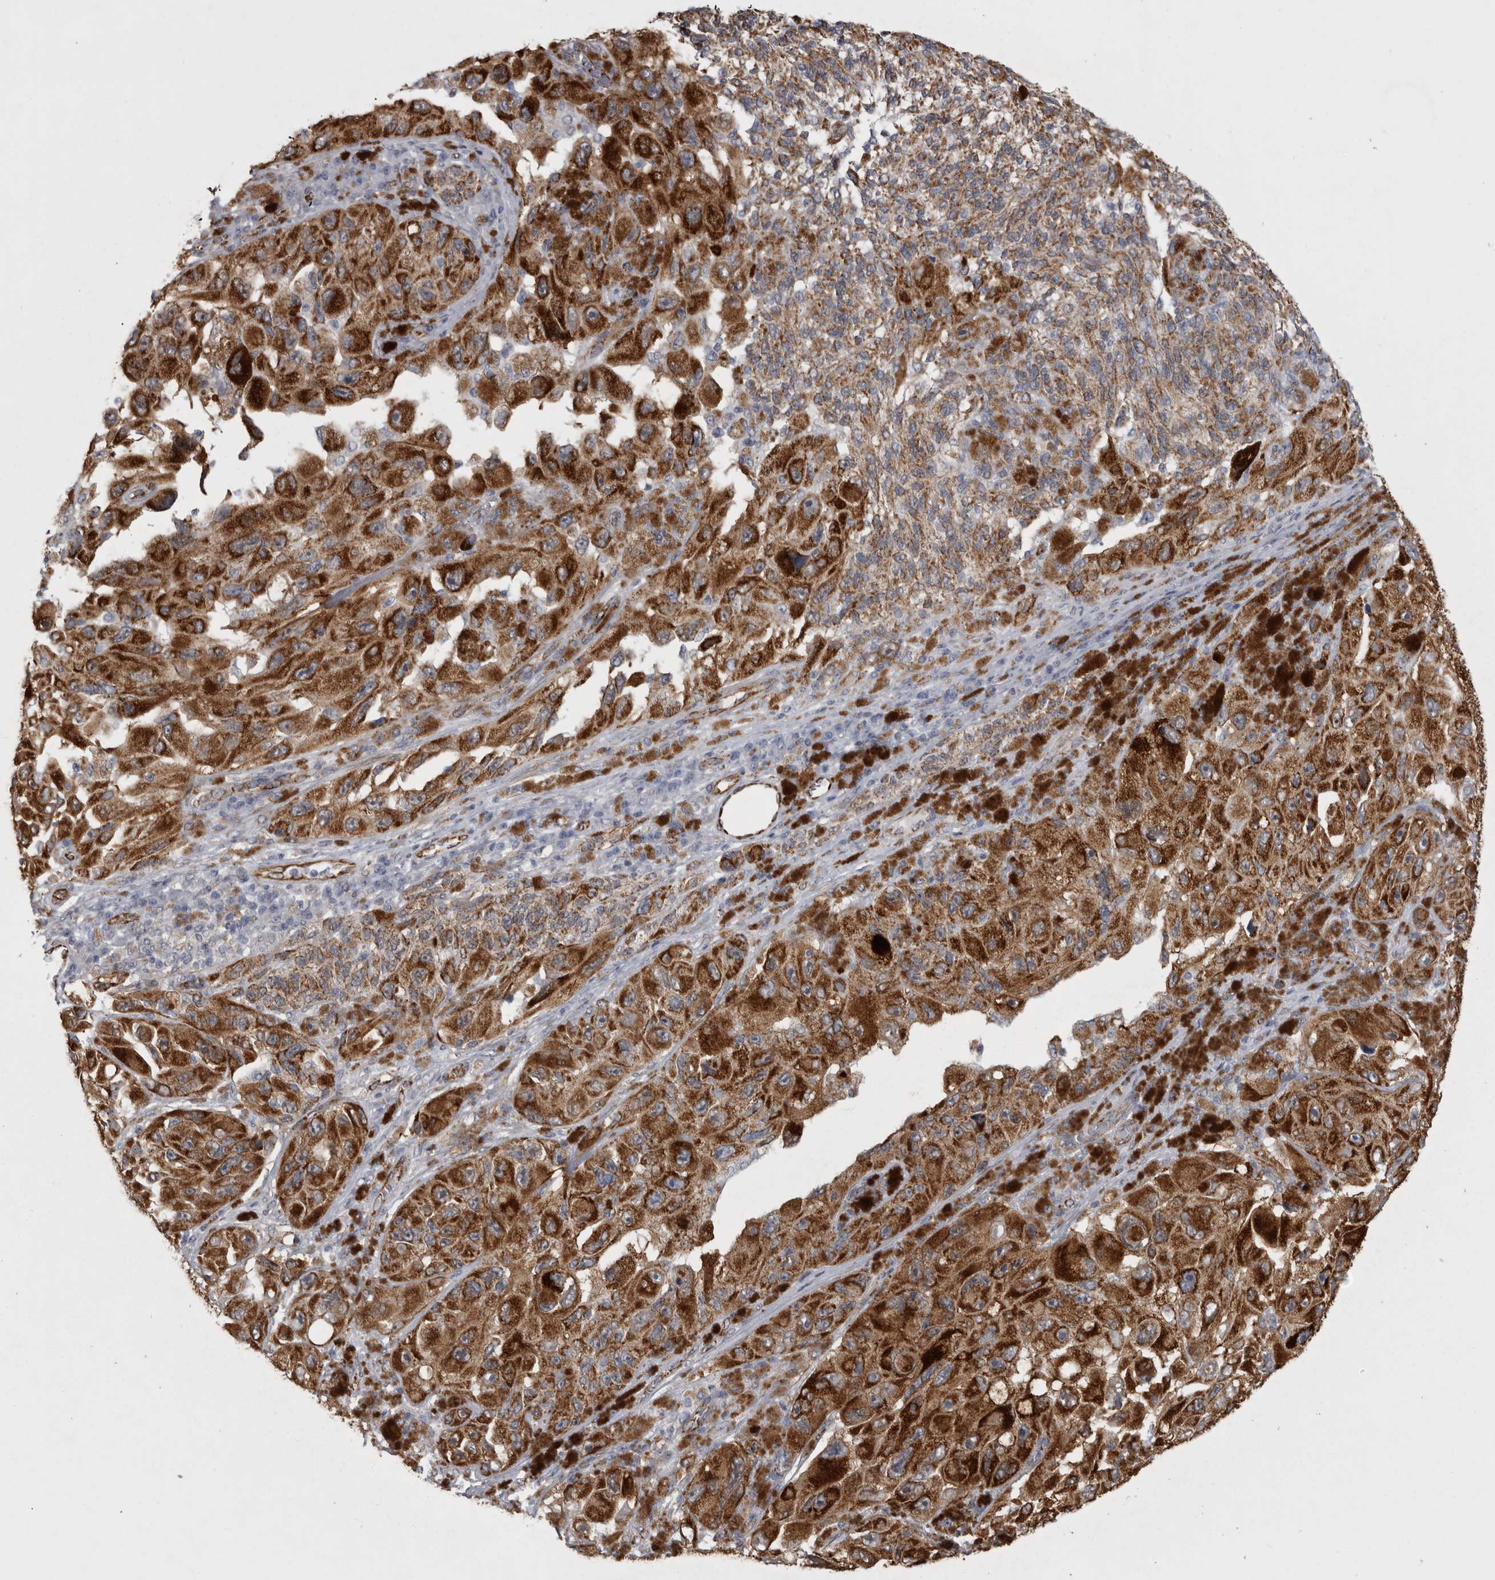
{"staining": {"intensity": "moderate", "quantity": ">75%", "location": "cytoplasmic/membranous"}, "tissue": "melanoma", "cell_type": "Tumor cells", "image_type": "cancer", "snomed": [{"axis": "morphology", "description": "Malignant melanoma, NOS"}, {"axis": "topography", "description": "Skin"}], "caption": "DAB (3,3'-diaminobenzidine) immunohistochemical staining of malignant melanoma demonstrates moderate cytoplasmic/membranous protein positivity in approximately >75% of tumor cells.", "gene": "ACOT7", "patient": {"sex": "female", "age": 73}}